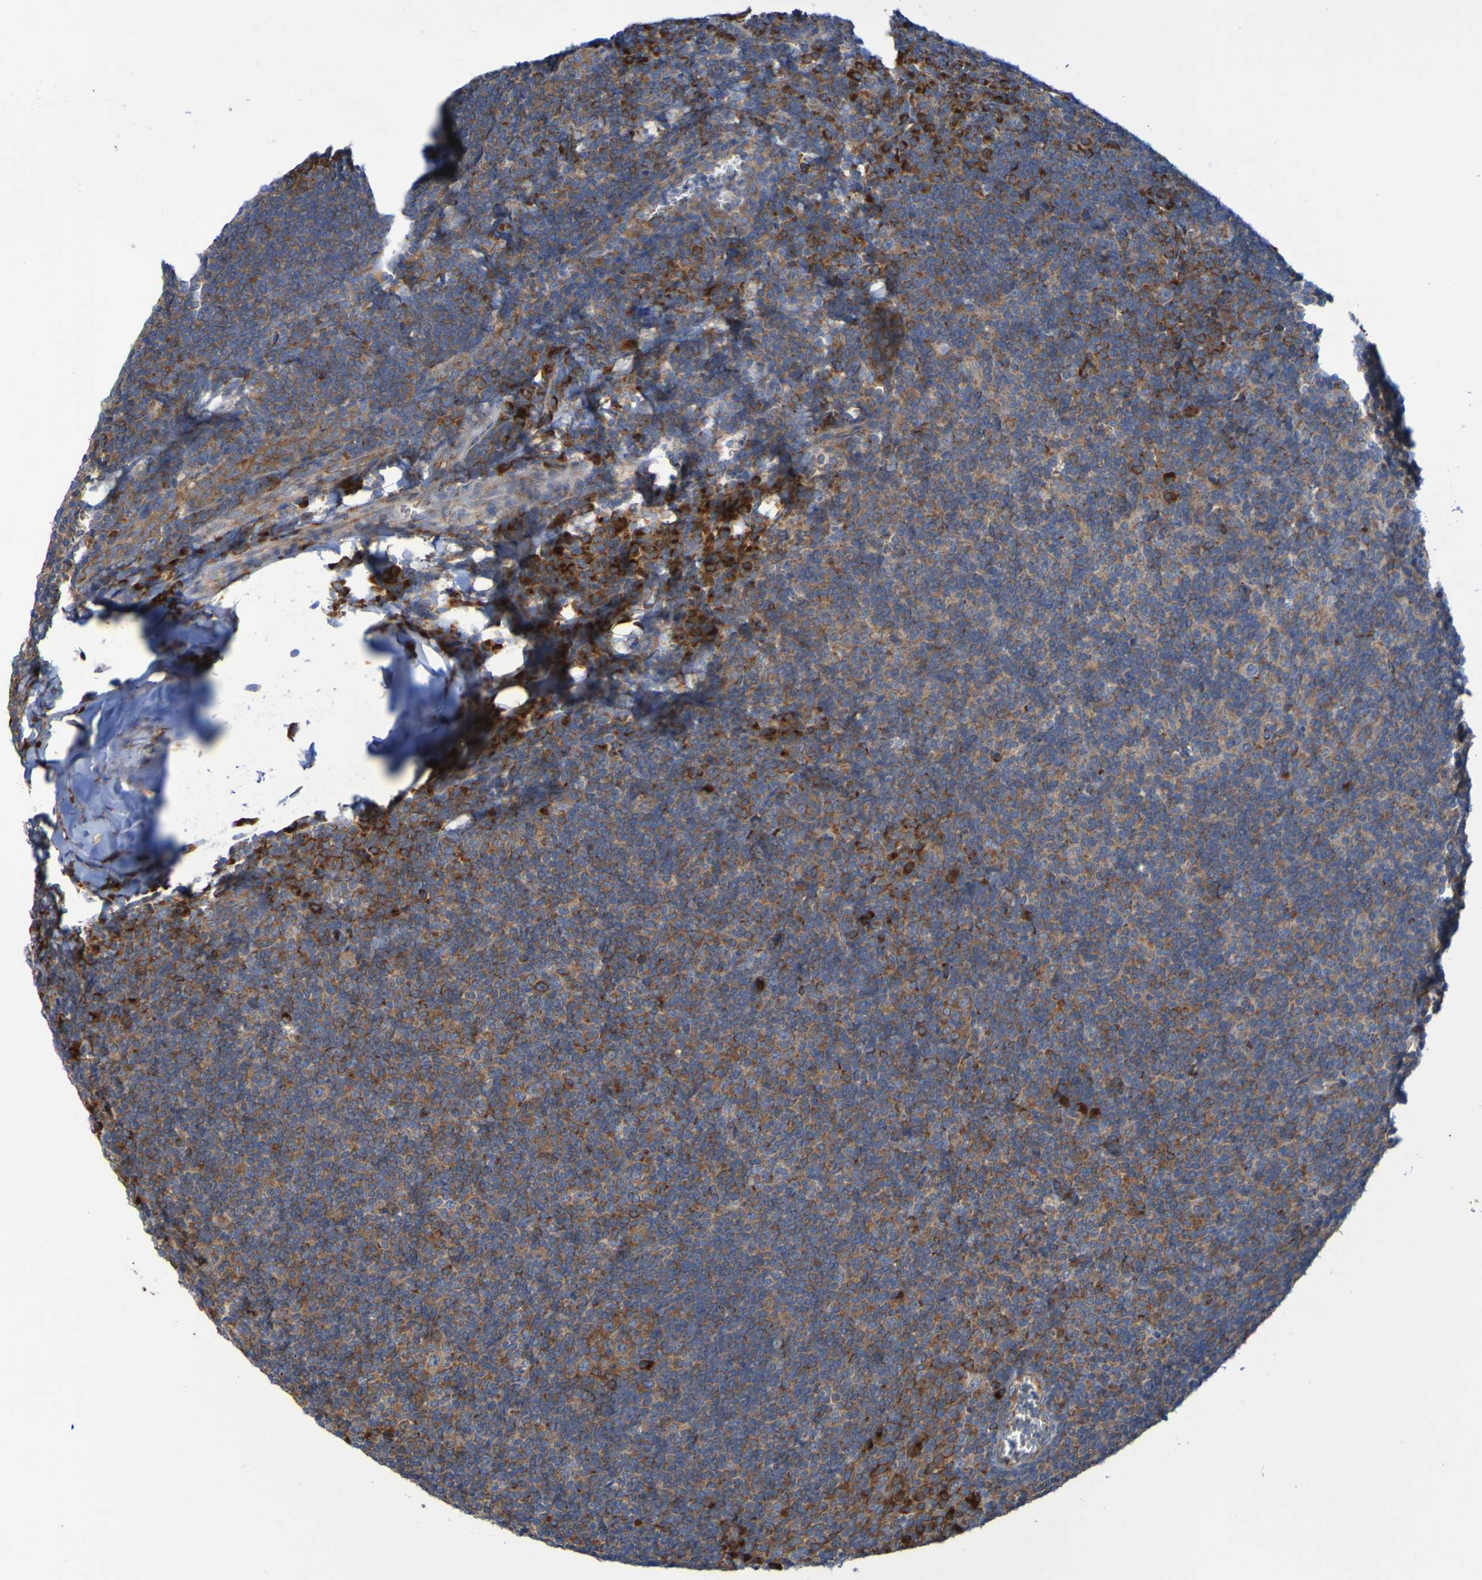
{"staining": {"intensity": "strong", "quantity": "25%-75%", "location": "cytoplasmic/membranous"}, "tissue": "tonsil", "cell_type": "Germinal center cells", "image_type": "normal", "snomed": [{"axis": "morphology", "description": "Normal tissue, NOS"}, {"axis": "topography", "description": "Tonsil"}], "caption": "Tonsil was stained to show a protein in brown. There is high levels of strong cytoplasmic/membranous expression in approximately 25%-75% of germinal center cells. (Brightfield microscopy of DAB IHC at high magnification).", "gene": "FKBP3", "patient": {"sex": "male", "age": 37}}